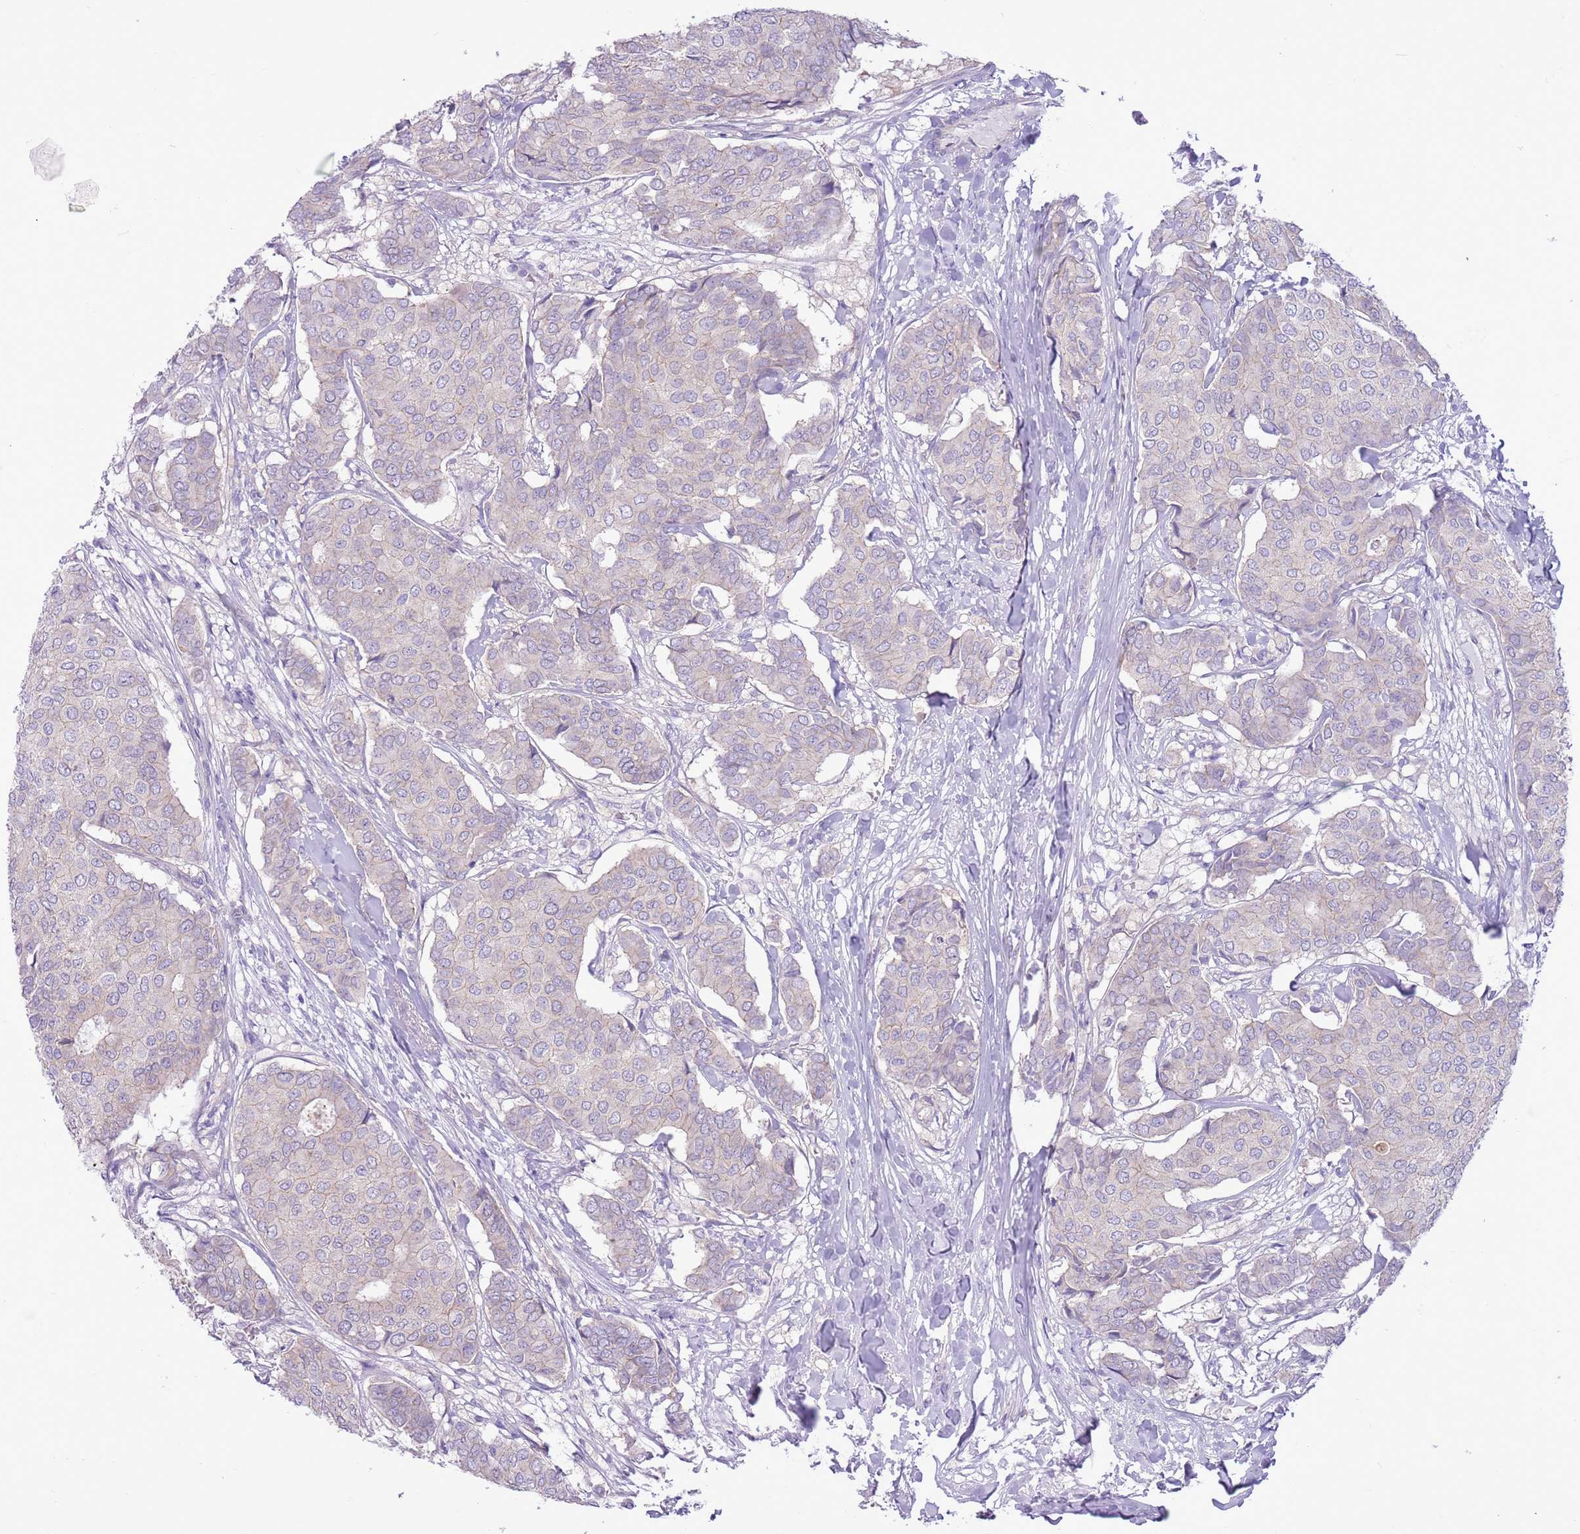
{"staining": {"intensity": "negative", "quantity": "none", "location": "none"}, "tissue": "breast cancer", "cell_type": "Tumor cells", "image_type": "cancer", "snomed": [{"axis": "morphology", "description": "Duct carcinoma"}, {"axis": "topography", "description": "Breast"}], "caption": "Immunohistochemistry of human breast invasive ductal carcinoma reveals no positivity in tumor cells.", "gene": "PARP8", "patient": {"sex": "female", "age": 75}}